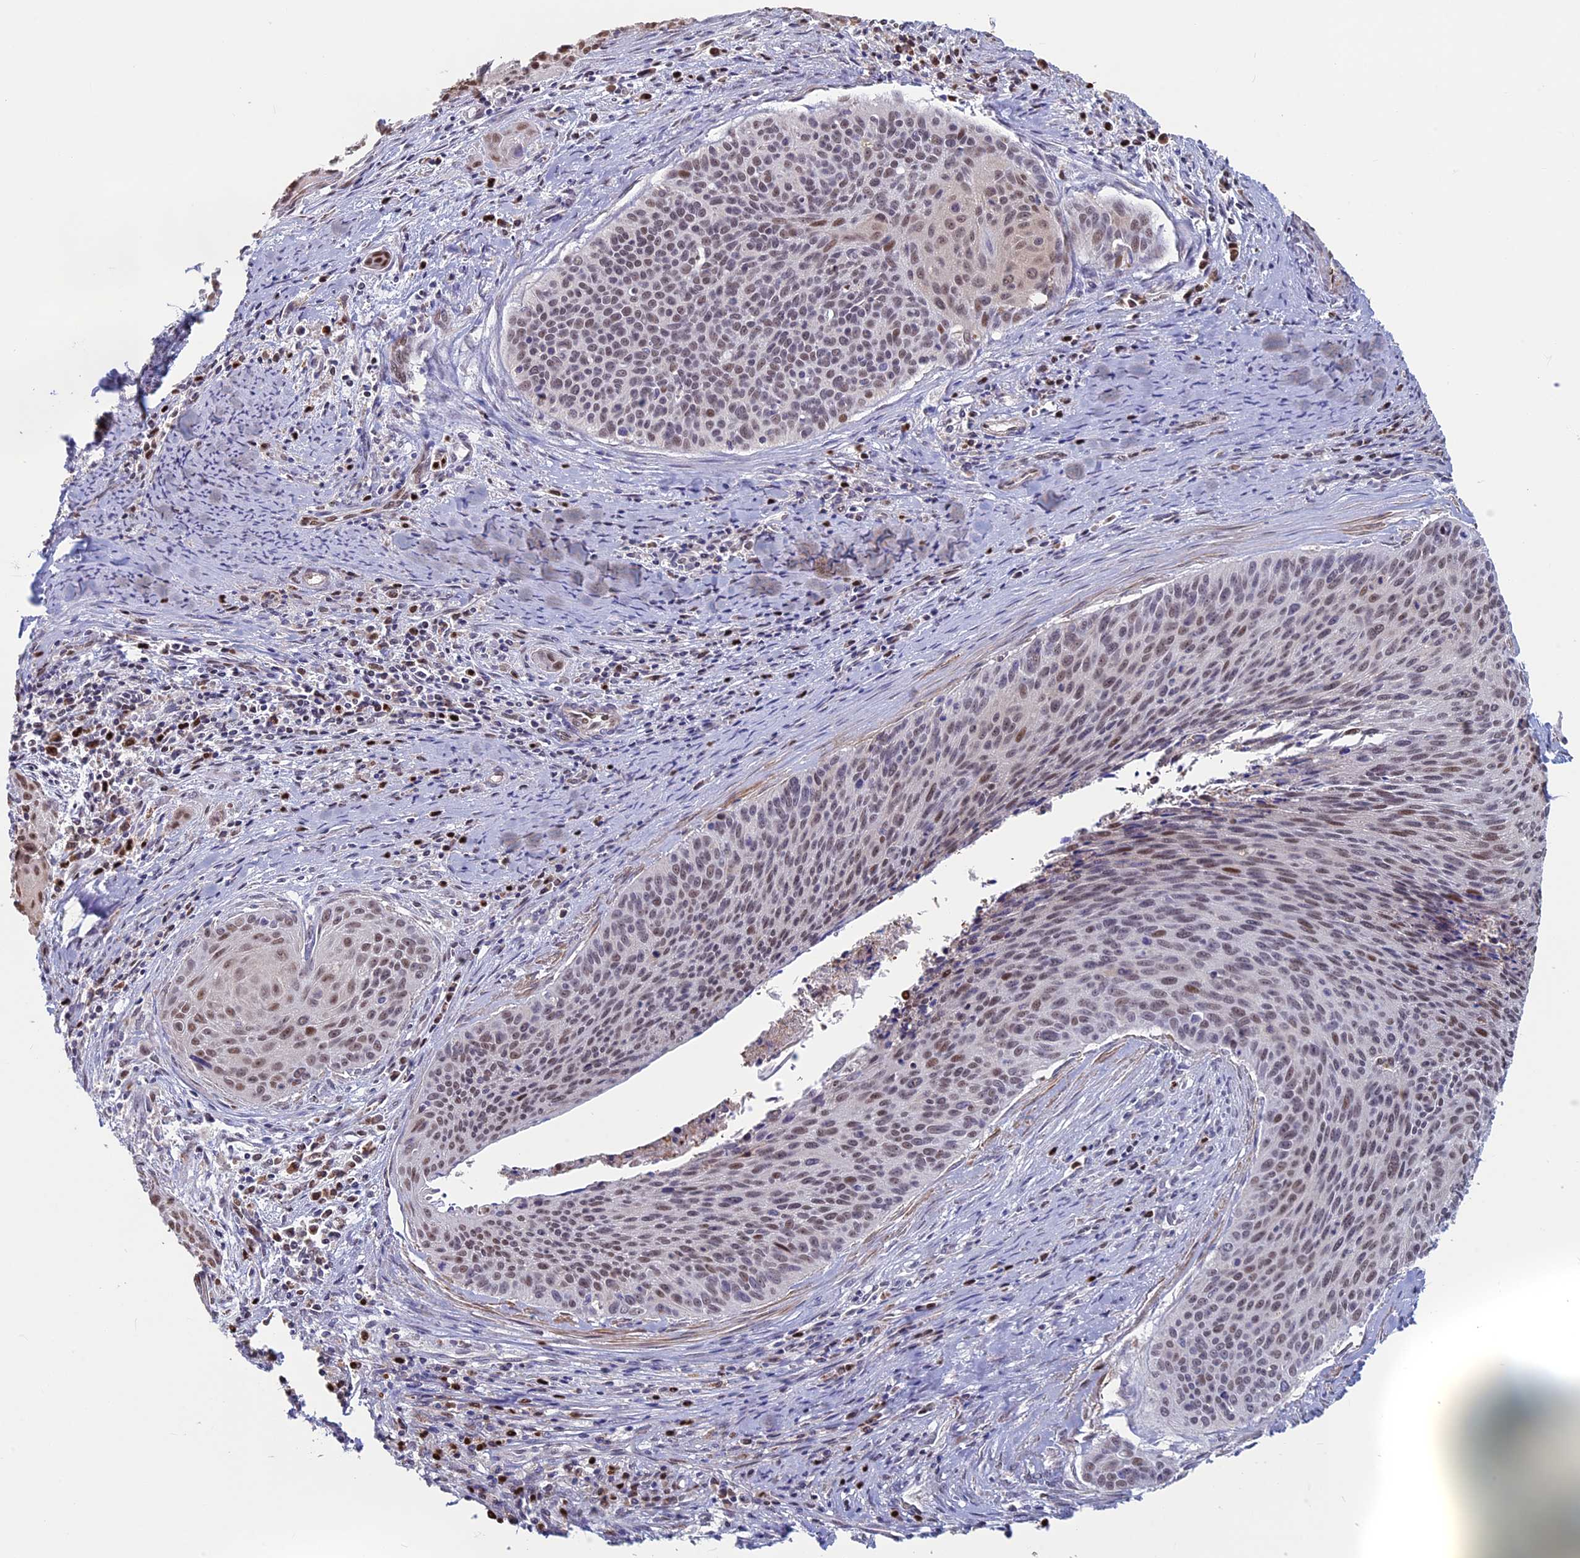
{"staining": {"intensity": "moderate", "quantity": "<25%", "location": "nuclear"}, "tissue": "cervical cancer", "cell_type": "Tumor cells", "image_type": "cancer", "snomed": [{"axis": "morphology", "description": "Squamous cell carcinoma, NOS"}, {"axis": "topography", "description": "Cervix"}], "caption": "A brown stain shows moderate nuclear staining of a protein in cervical cancer (squamous cell carcinoma) tumor cells. (Brightfield microscopy of DAB IHC at high magnification).", "gene": "ACSS1", "patient": {"sex": "female", "age": 55}}